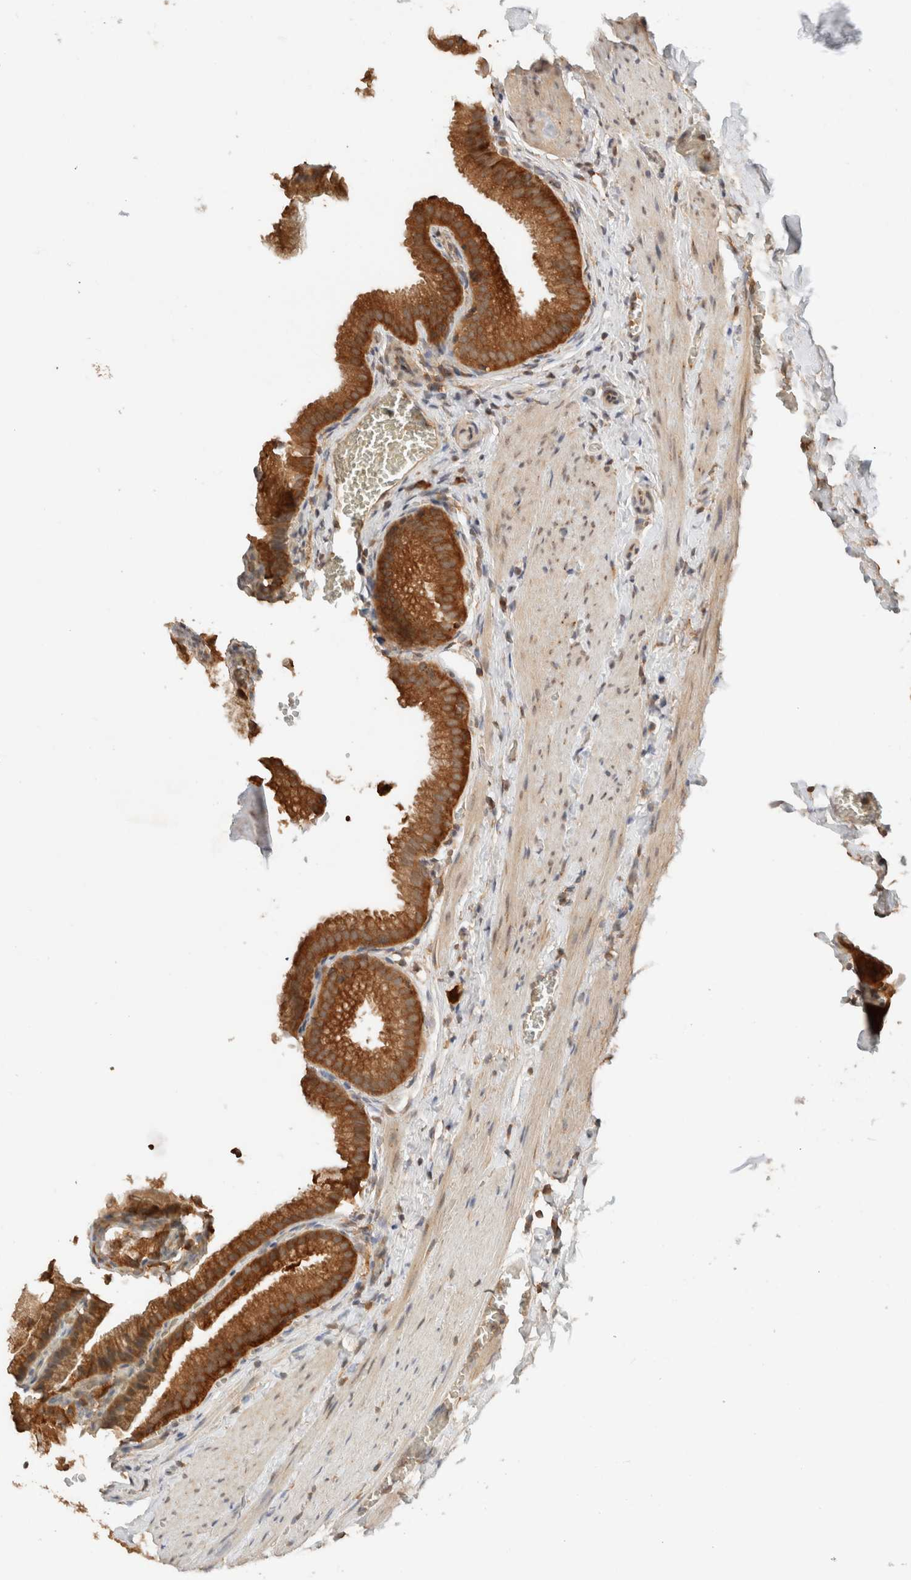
{"staining": {"intensity": "strong", "quantity": ">75%", "location": "cytoplasmic/membranous"}, "tissue": "gallbladder", "cell_type": "Glandular cells", "image_type": "normal", "snomed": [{"axis": "morphology", "description": "Normal tissue, NOS"}, {"axis": "topography", "description": "Gallbladder"}], "caption": "Protein expression analysis of unremarkable gallbladder reveals strong cytoplasmic/membranous expression in approximately >75% of glandular cells. (Stains: DAB (3,3'-diaminobenzidine) in brown, nuclei in blue, Microscopy: brightfield microscopy at high magnification).", "gene": "ARFGEF2", "patient": {"sex": "male", "age": 38}}